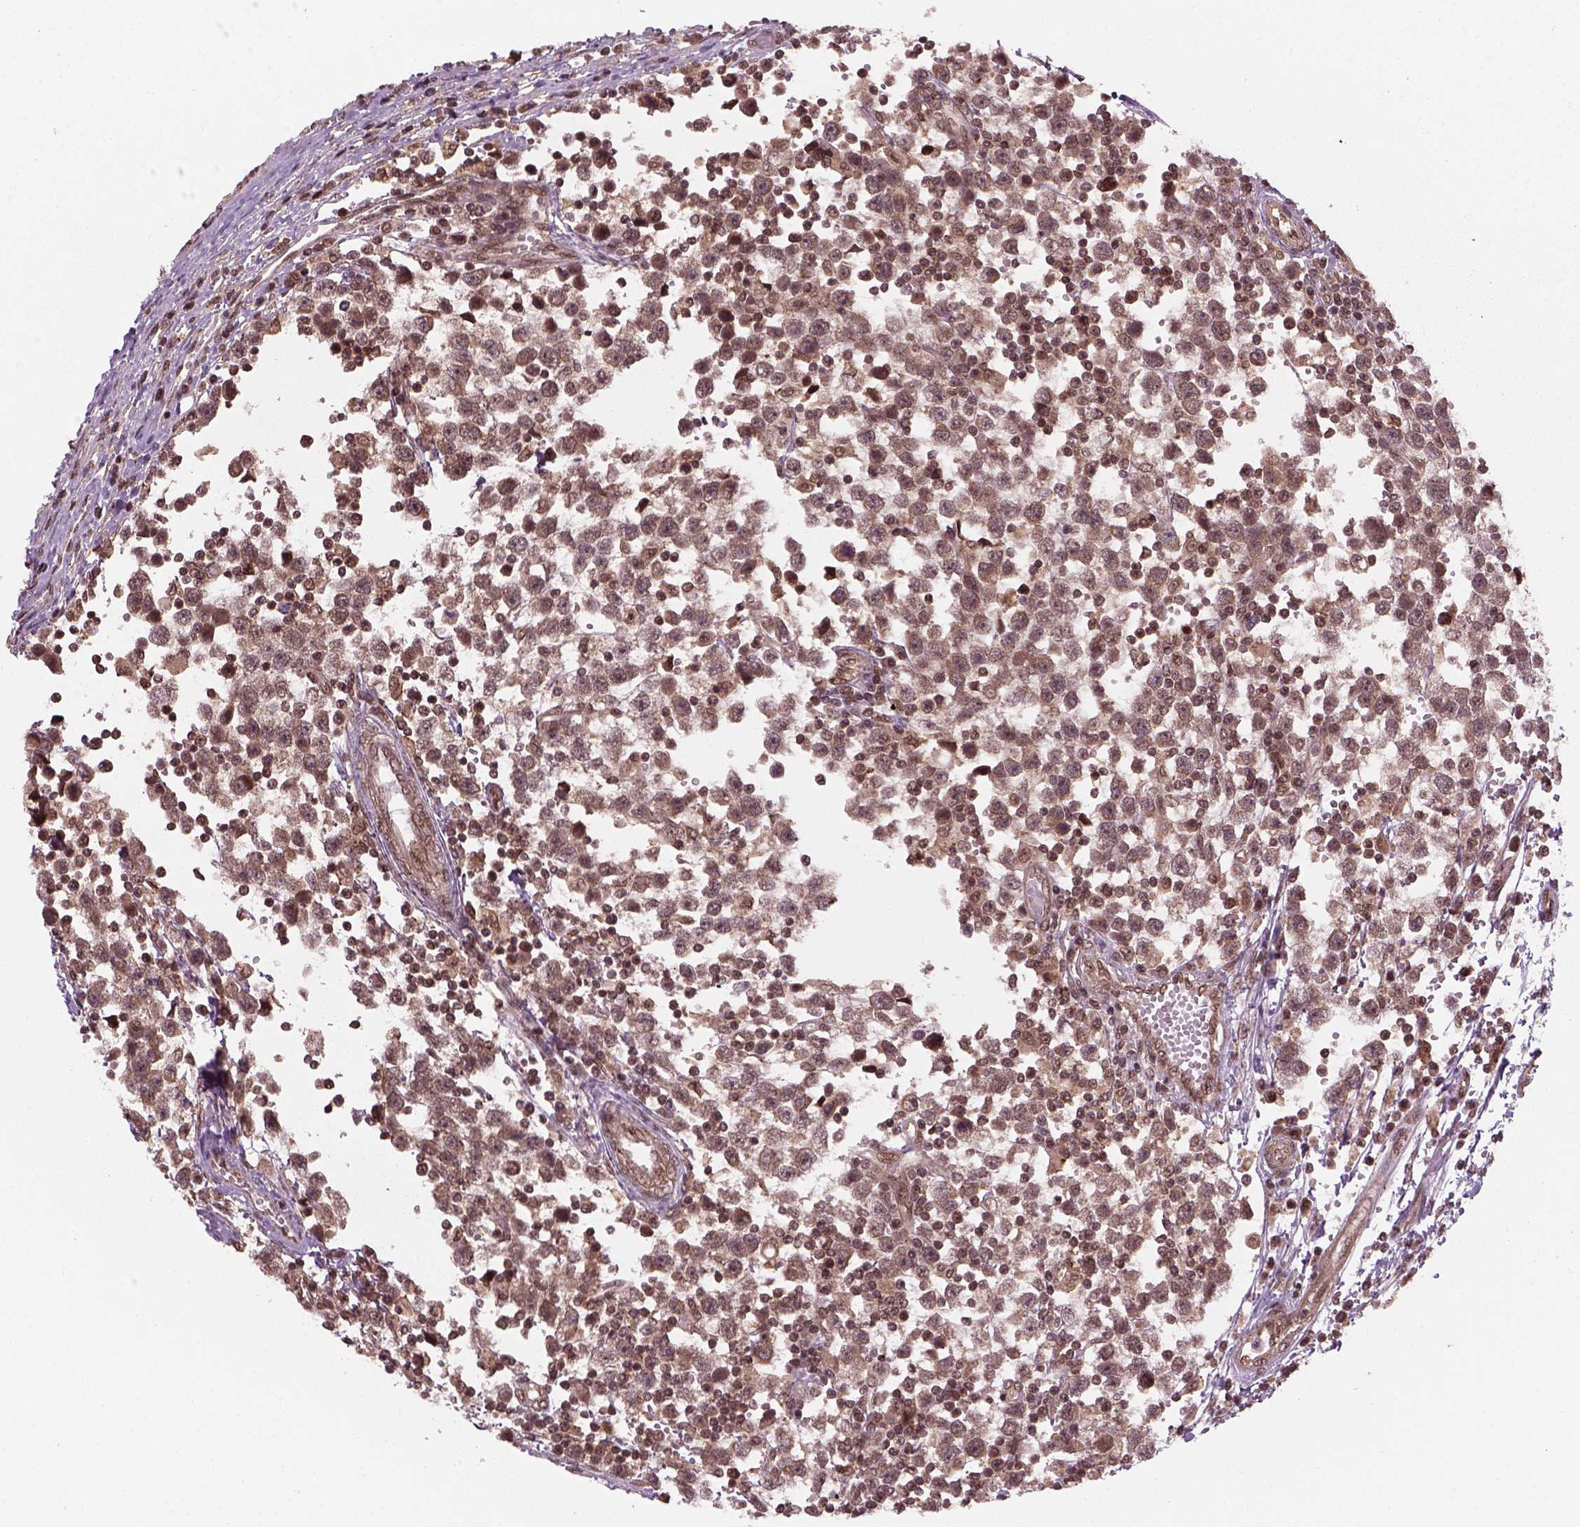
{"staining": {"intensity": "moderate", "quantity": ">75%", "location": "cytoplasmic/membranous"}, "tissue": "testis cancer", "cell_type": "Tumor cells", "image_type": "cancer", "snomed": [{"axis": "morphology", "description": "Seminoma, NOS"}, {"axis": "topography", "description": "Testis"}], "caption": "Immunohistochemical staining of seminoma (testis) exhibits medium levels of moderate cytoplasmic/membranous expression in about >75% of tumor cells.", "gene": "NUDT9", "patient": {"sex": "male", "age": 34}}